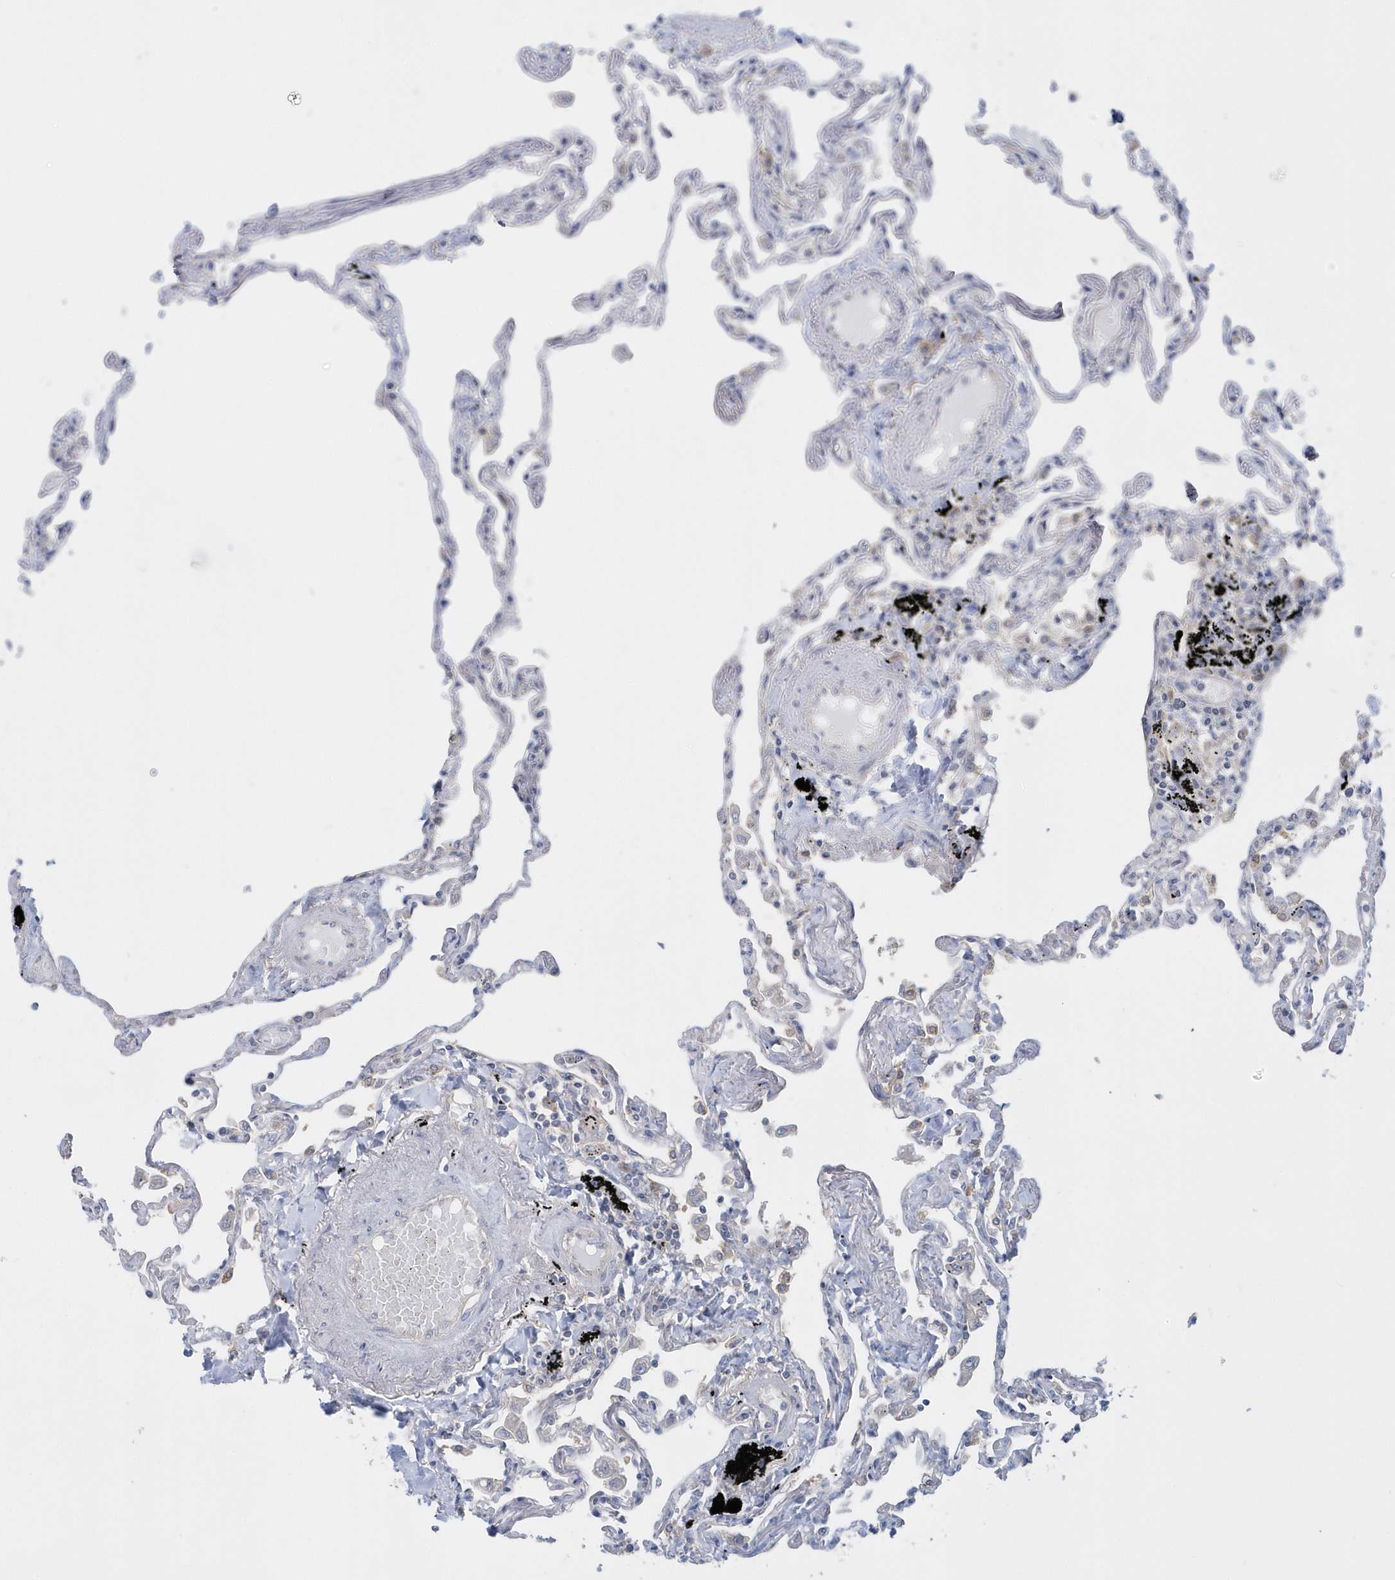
{"staining": {"intensity": "negative", "quantity": "none", "location": "none"}, "tissue": "lung", "cell_type": "Alveolar cells", "image_type": "normal", "snomed": [{"axis": "morphology", "description": "Normal tissue, NOS"}, {"axis": "topography", "description": "Lung"}], "caption": "Normal lung was stained to show a protein in brown. There is no significant staining in alveolar cells. (DAB immunohistochemistry visualized using brightfield microscopy, high magnification).", "gene": "EIF3C", "patient": {"sex": "female", "age": 67}}